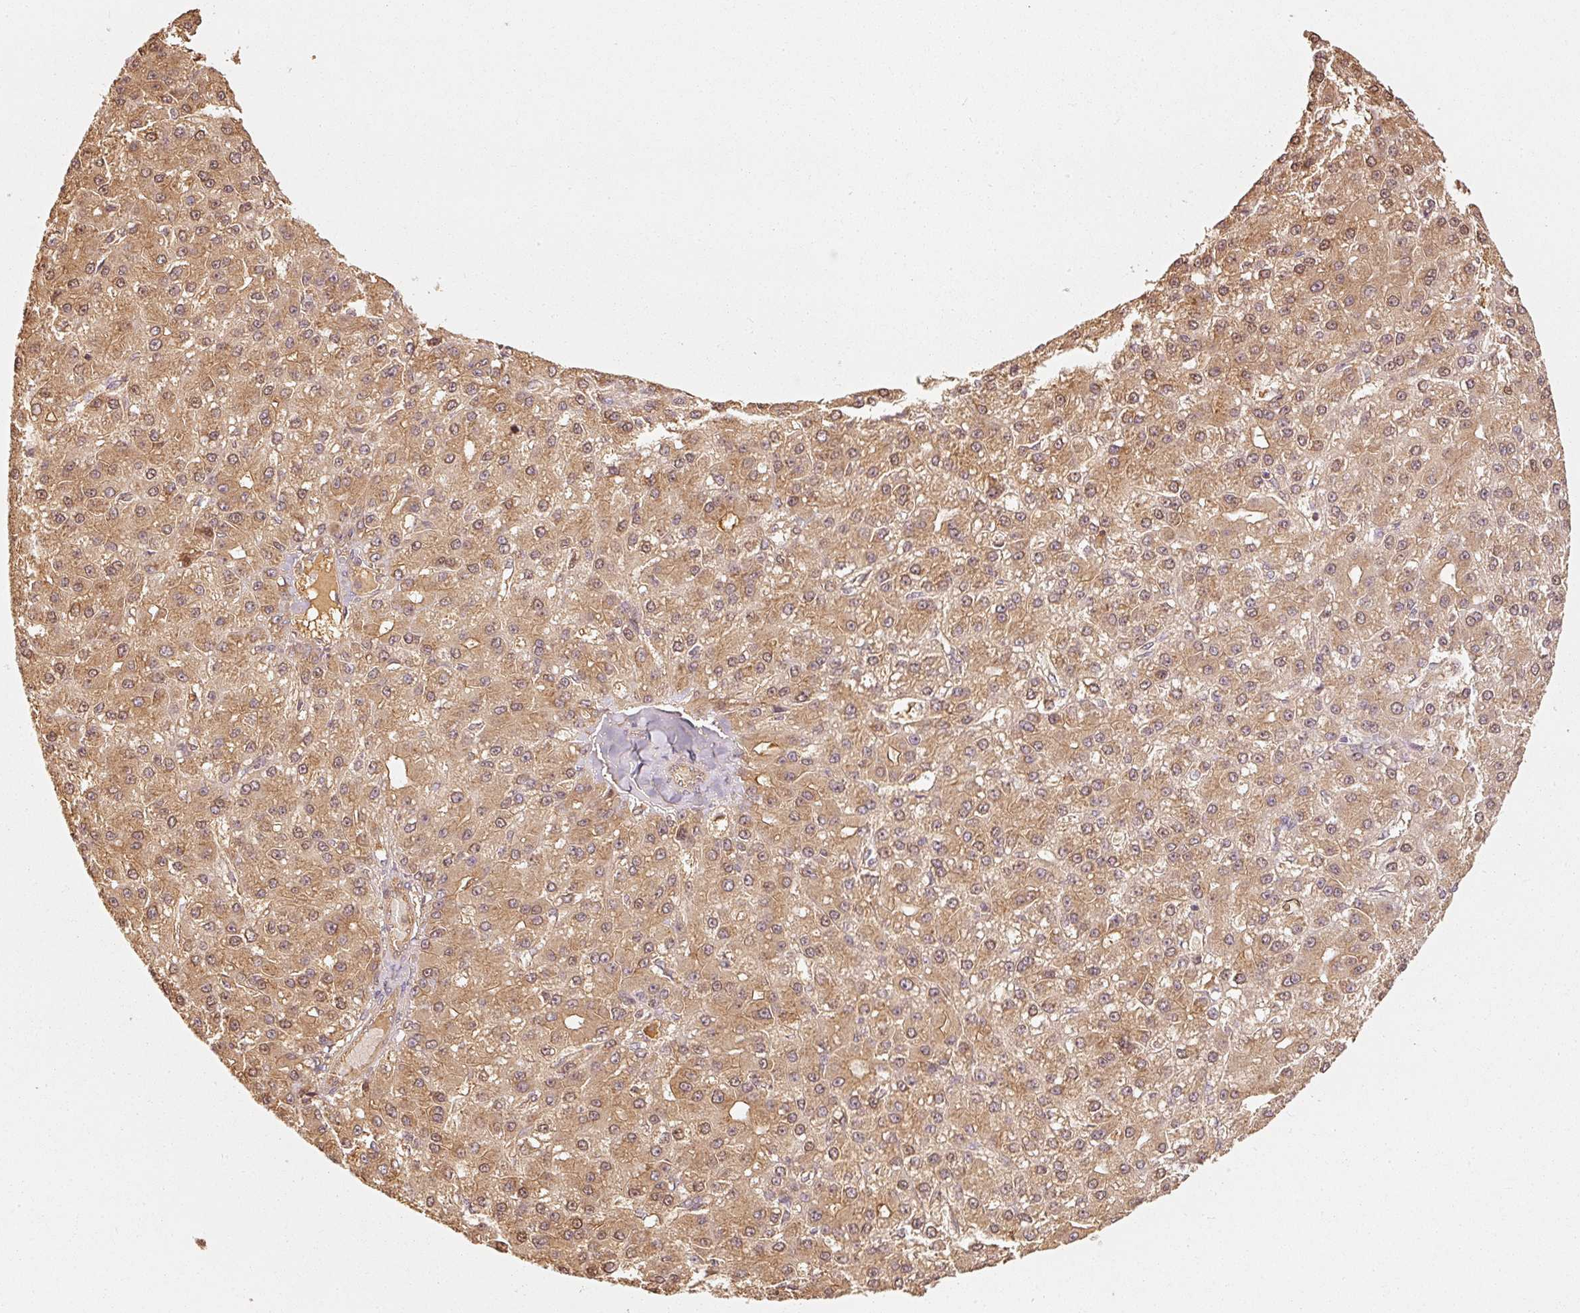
{"staining": {"intensity": "moderate", "quantity": ">75%", "location": "cytoplasmic/membranous"}, "tissue": "liver cancer", "cell_type": "Tumor cells", "image_type": "cancer", "snomed": [{"axis": "morphology", "description": "Carcinoma, Hepatocellular, NOS"}, {"axis": "topography", "description": "Liver"}], "caption": "Hepatocellular carcinoma (liver) tissue displays moderate cytoplasmic/membranous positivity in approximately >75% of tumor cells", "gene": "STAU1", "patient": {"sex": "male", "age": 67}}